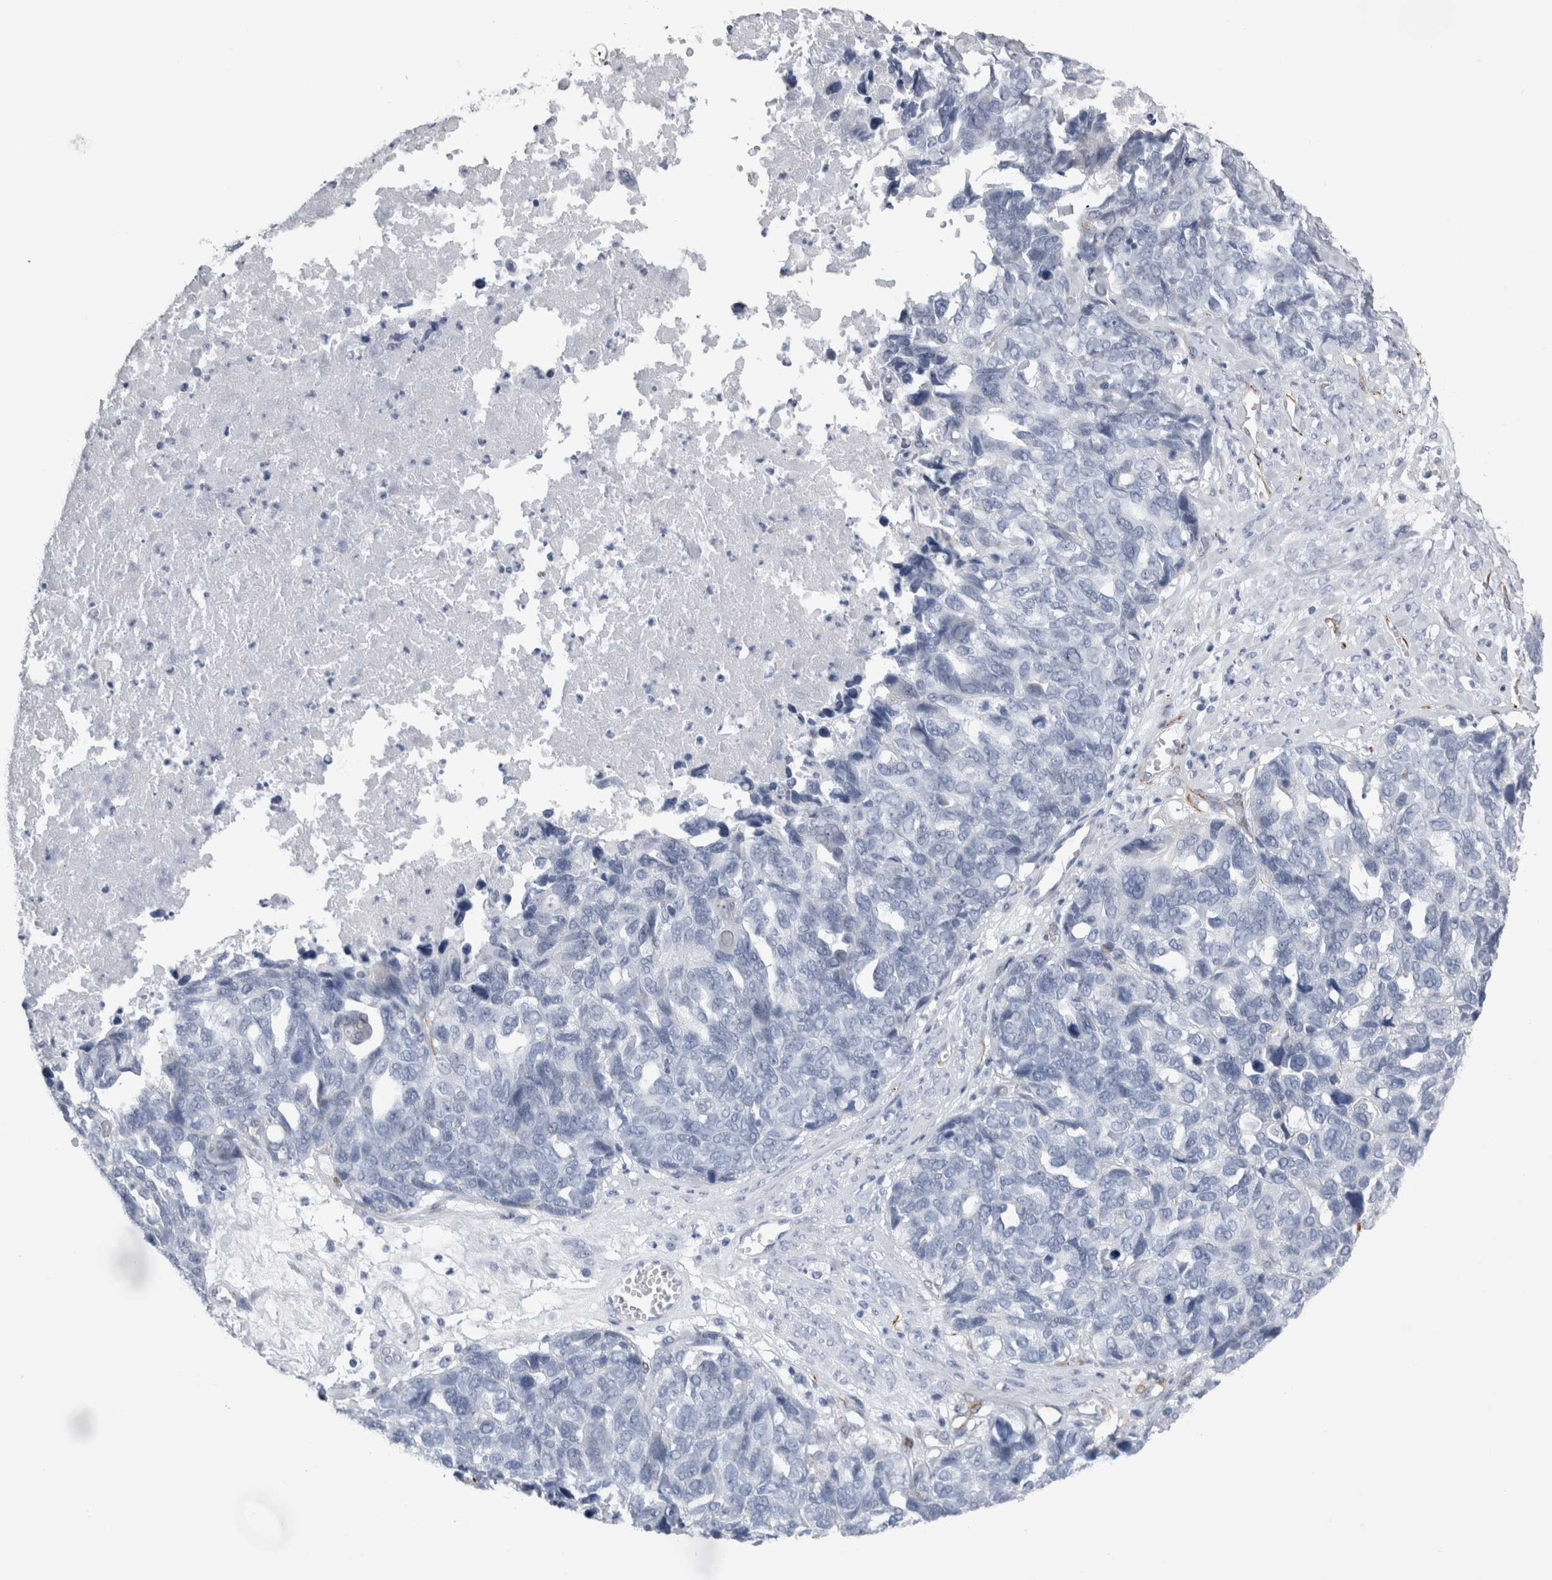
{"staining": {"intensity": "negative", "quantity": "none", "location": "none"}, "tissue": "ovarian cancer", "cell_type": "Tumor cells", "image_type": "cancer", "snomed": [{"axis": "morphology", "description": "Cystadenocarcinoma, serous, NOS"}, {"axis": "topography", "description": "Ovary"}], "caption": "This is an IHC micrograph of human ovarian cancer (serous cystadenocarcinoma). There is no staining in tumor cells.", "gene": "VWDE", "patient": {"sex": "female", "age": 79}}